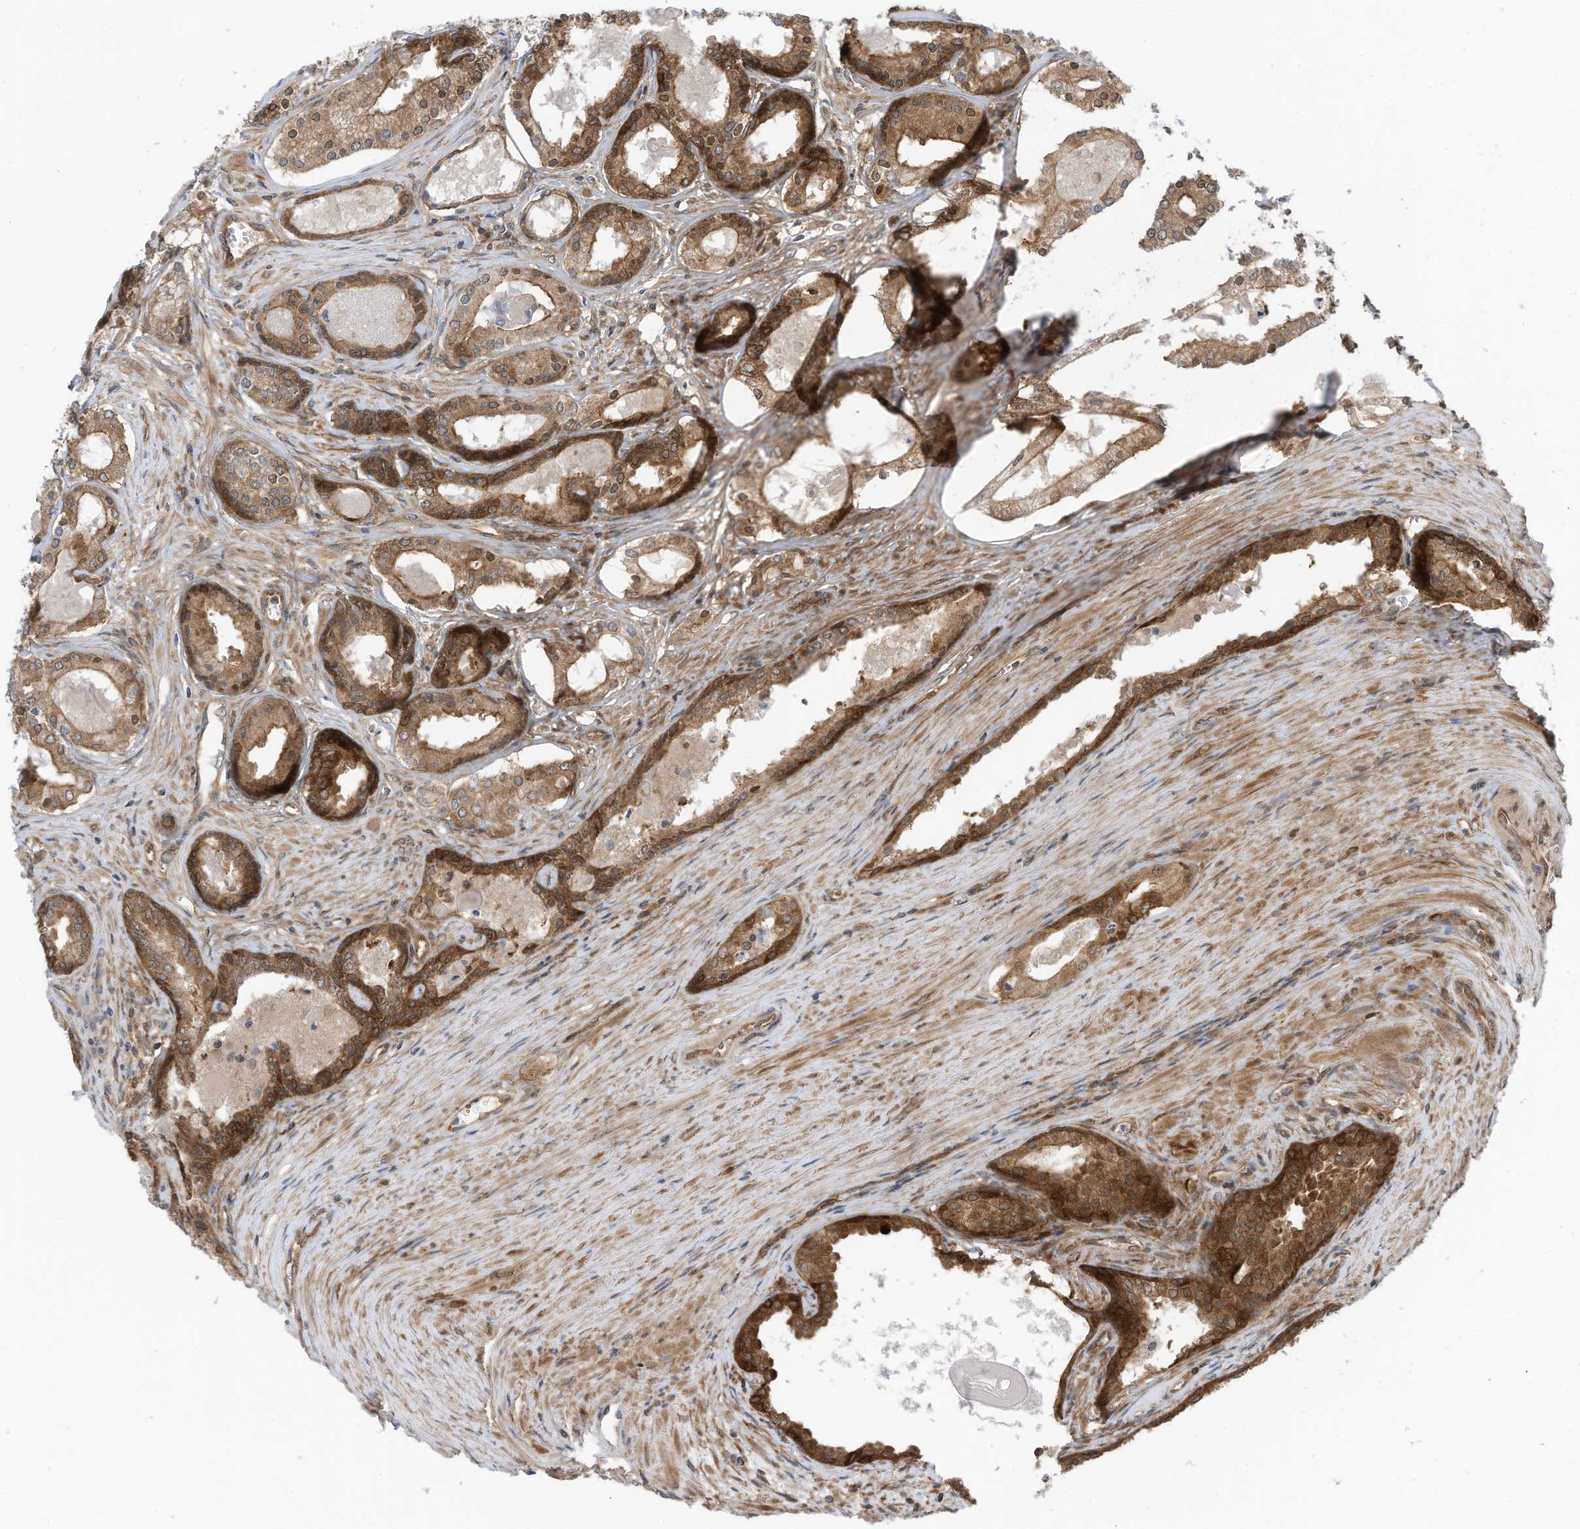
{"staining": {"intensity": "moderate", "quantity": ">75%", "location": "cytoplasmic/membranous"}, "tissue": "prostate cancer", "cell_type": "Tumor cells", "image_type": "cancer", "snomed": [{"axis": "morphology", "description": "Adenocarcinoma, High grade"}, {"axis": "topography", "description": "Prostate"}], "caption": "Prostate cancer stained with IHC displays moderate cytoplasmic/membranous positivity in about >75% of tumor cells.", "gene": "REPS1", "patient": {"sex": "male", "age": 68}}